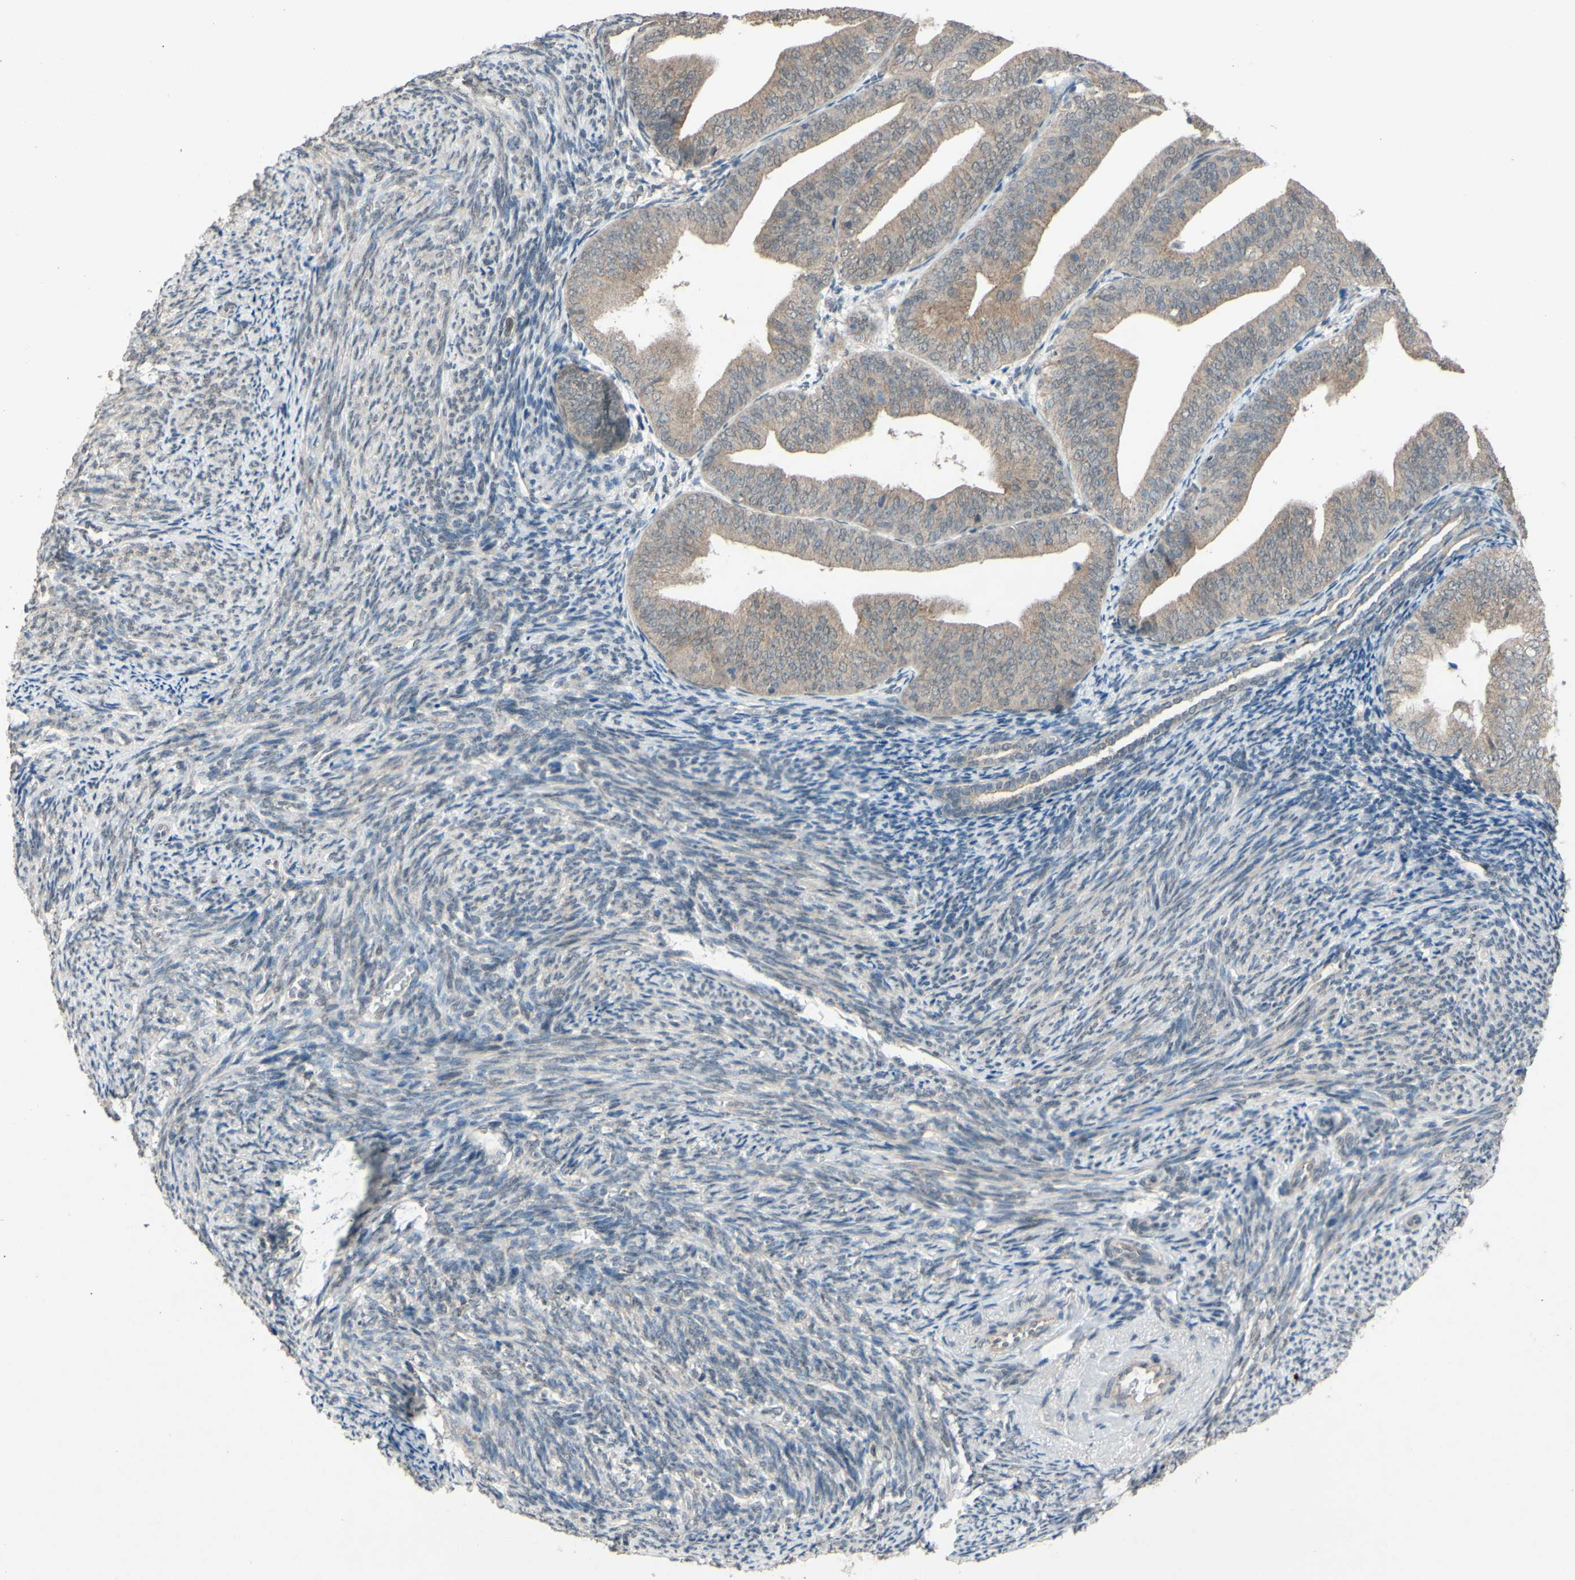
{"staining": {"intensity": "weak", "quantity": ">75%", "location": "cytoplasmic/membranous"}, "tissue": "endometrial cancer", "cell_type": "Tumor cells", "image_type": "cancer", "snomed": [{"axis": "morphology", "description": "Adenocarcinoma, NOS"}, {"axis": "topography", "description": "Endometrium"}], "caption": "Immunohistochemistry (IHC) (DAB) staining of human adenocarcinoma (endometrial) reveals weak cytoplasmic/membranous protein expression in approximately >75% of tumor cells. (Brightfield microscopy of DAB IHC at high magnification).", "gene": "CDCP1", "patient": {"sex": "female", "age": 63}}